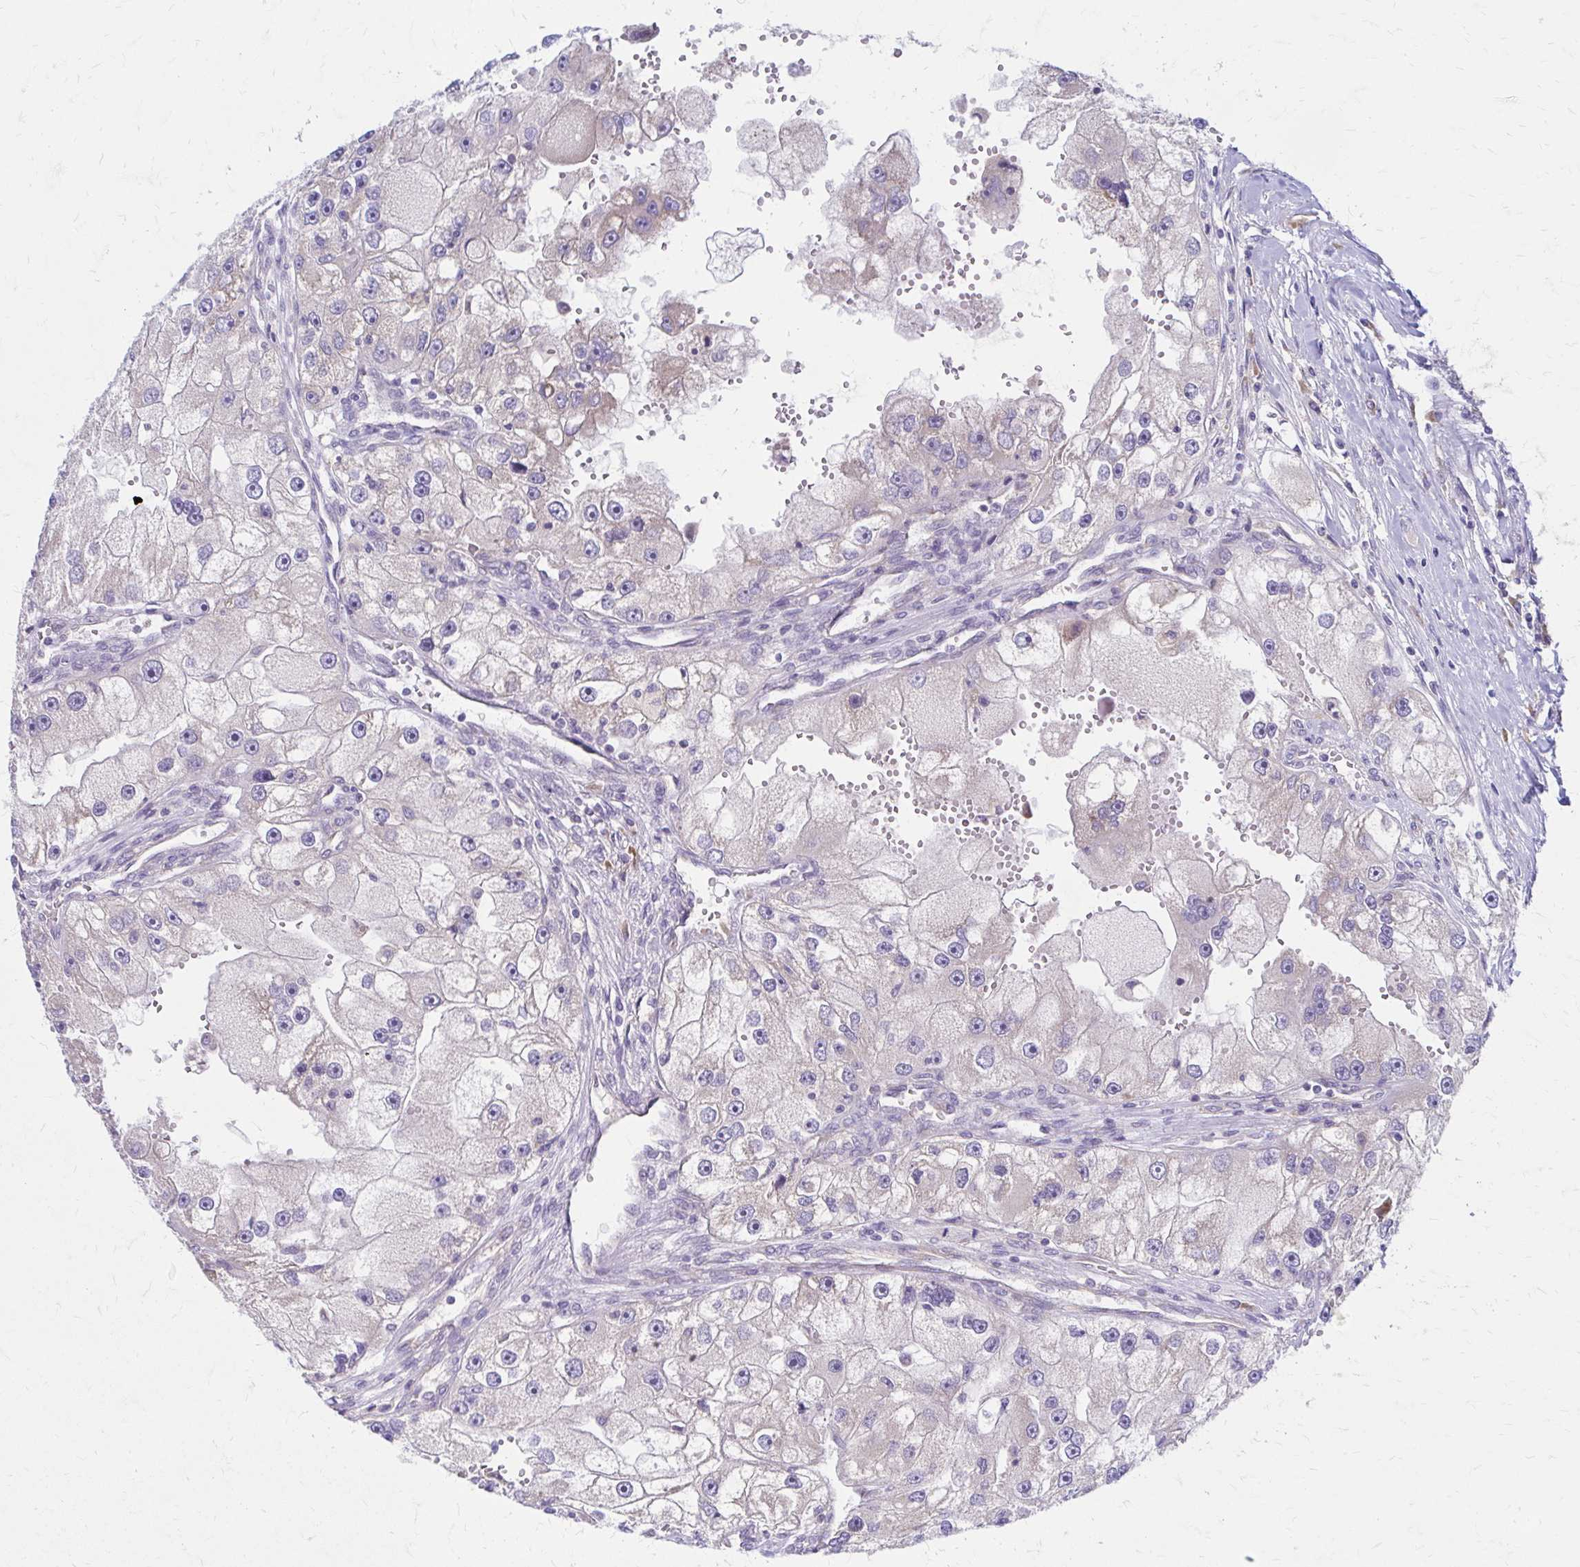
{"staining": {"intensity": "negative", "quantity": "none", "location": "none"}, "tissue": "renal cancer", "cell_type": "Tumor cells", "image_type": "cancer", "snomed": [{"axis": "morphology", "description": "Adenocarcinoma, NOS"}, {"axis": "topography", "description": "Kidney"}], "caption": "This is a micrograph of IHC staining of renal cancer, which shows no expression in tumor cells.", "gene": "RPL27A", "patient": {"sex": "male", "age": 63}}